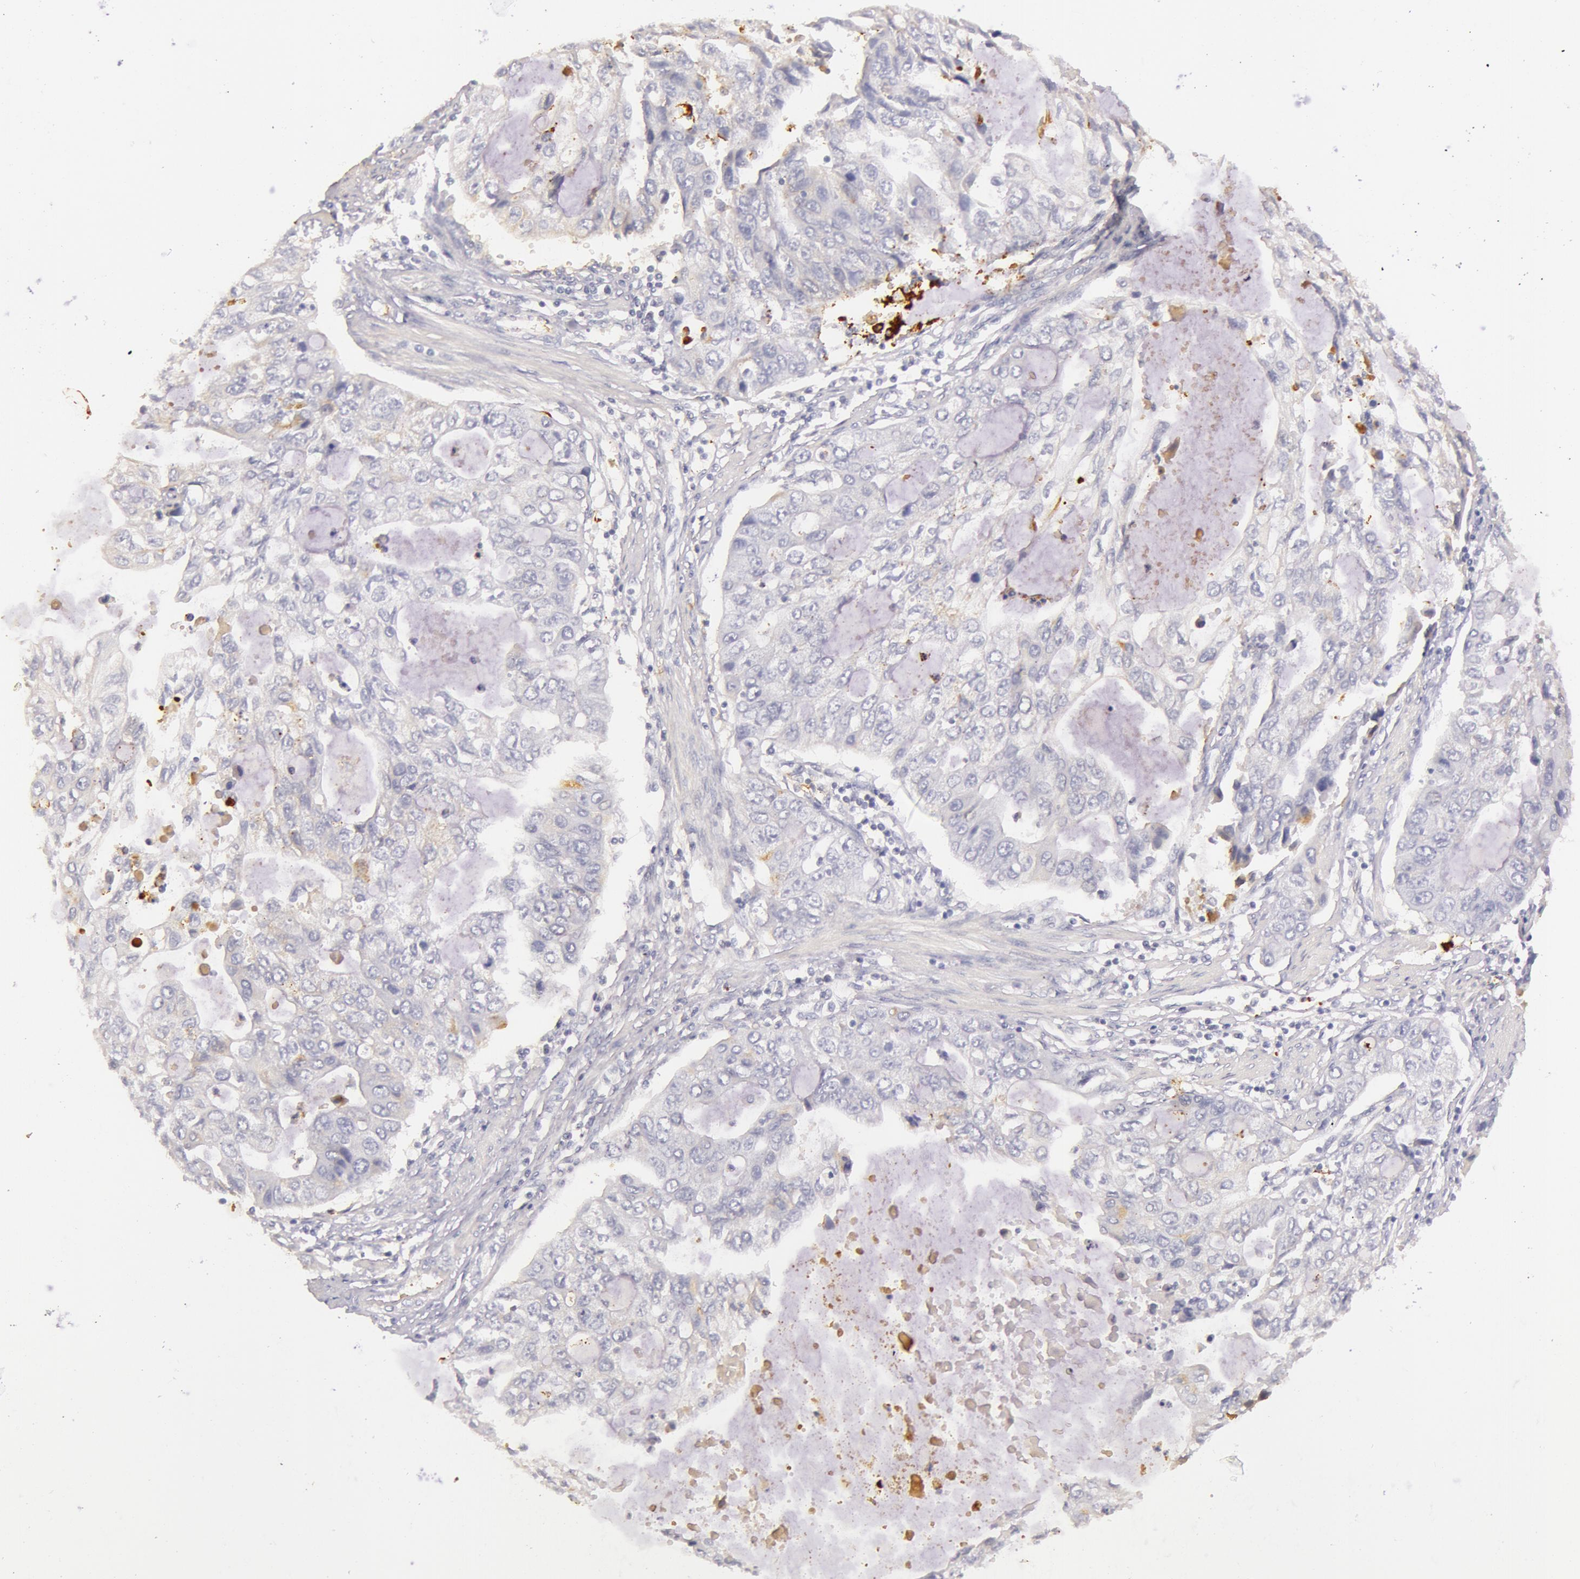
{"staining": {"intensity": "negative", "quantity": "none", "location": "none"}, "tissue": "stomach cancer", "cell_type": "Tumor cells", "image_type": "cancer", "snomed": [{"axis": "morphology", "description": "Adenocarcinoma, NOS"}, {"axis": "topography", "description": "Stomach, upper"}], "caption": "Immunohistochemistry (IHC) image of adenocarcinoma (stomach) stained for a protein (brown), which demonstrates no positivity in tumor cells.", "gene": "C4BPA", "patient": {"sex": "female", "age": 52}}